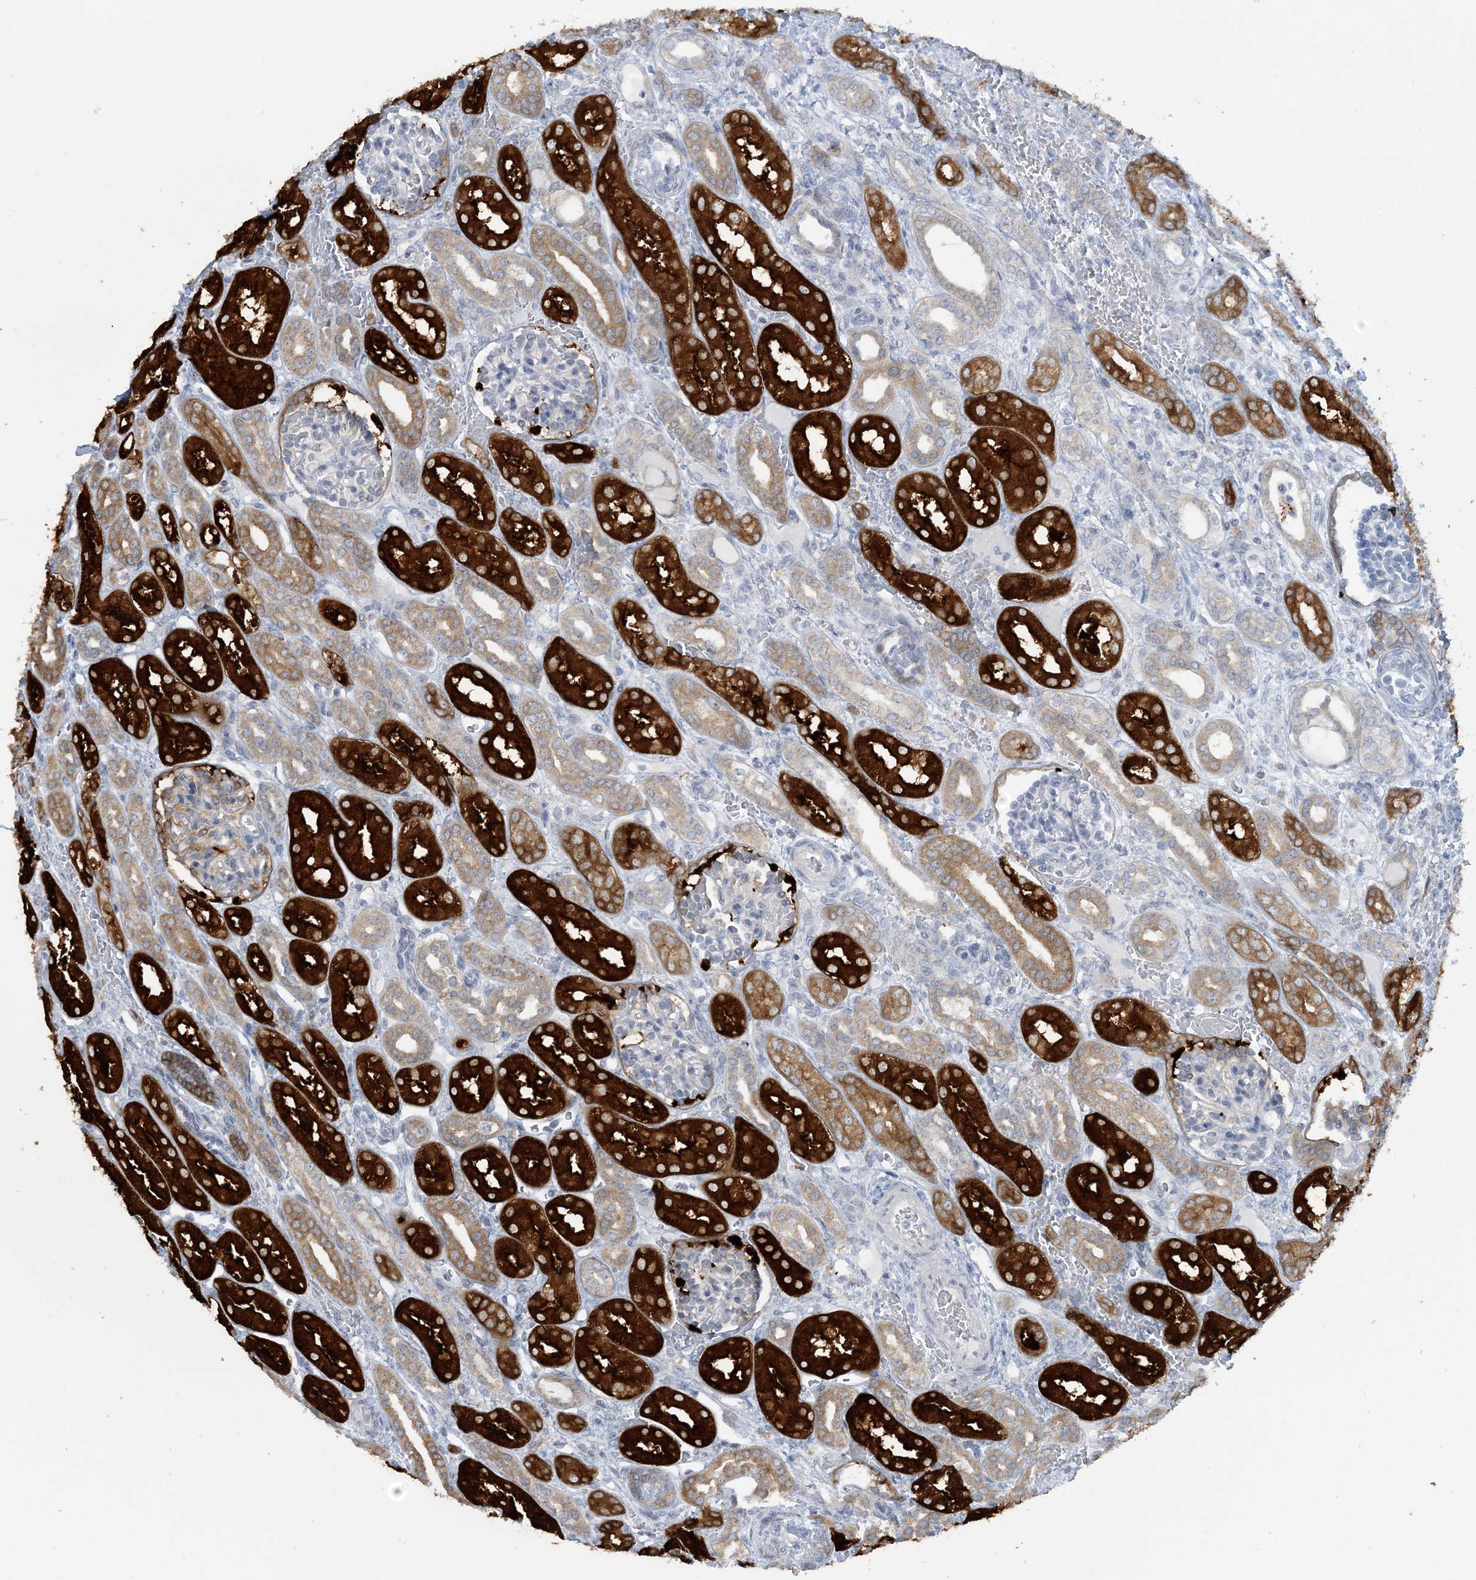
{"staining": {"intensity": "weak", "quantity": "<25%", "location": "cytoplasmic/membranous"}, "tissue": "kidney", "cell_type": "Cells in glomeruli", "image_type": "normal", "snomed": [{"axis": "morphology", "description": "Normal tissue, NOS"}, {"axis": "morphology", "description": "Neoplasm, malignant, NOS"}, {"axis": "topography", "description": "Kidney"}], "caption": "IHC of benign kidney demonstrates no staining in cells in glomeruli.", "gene": "MRPS18A", "patient": {"sex": "female", "age": 1}}